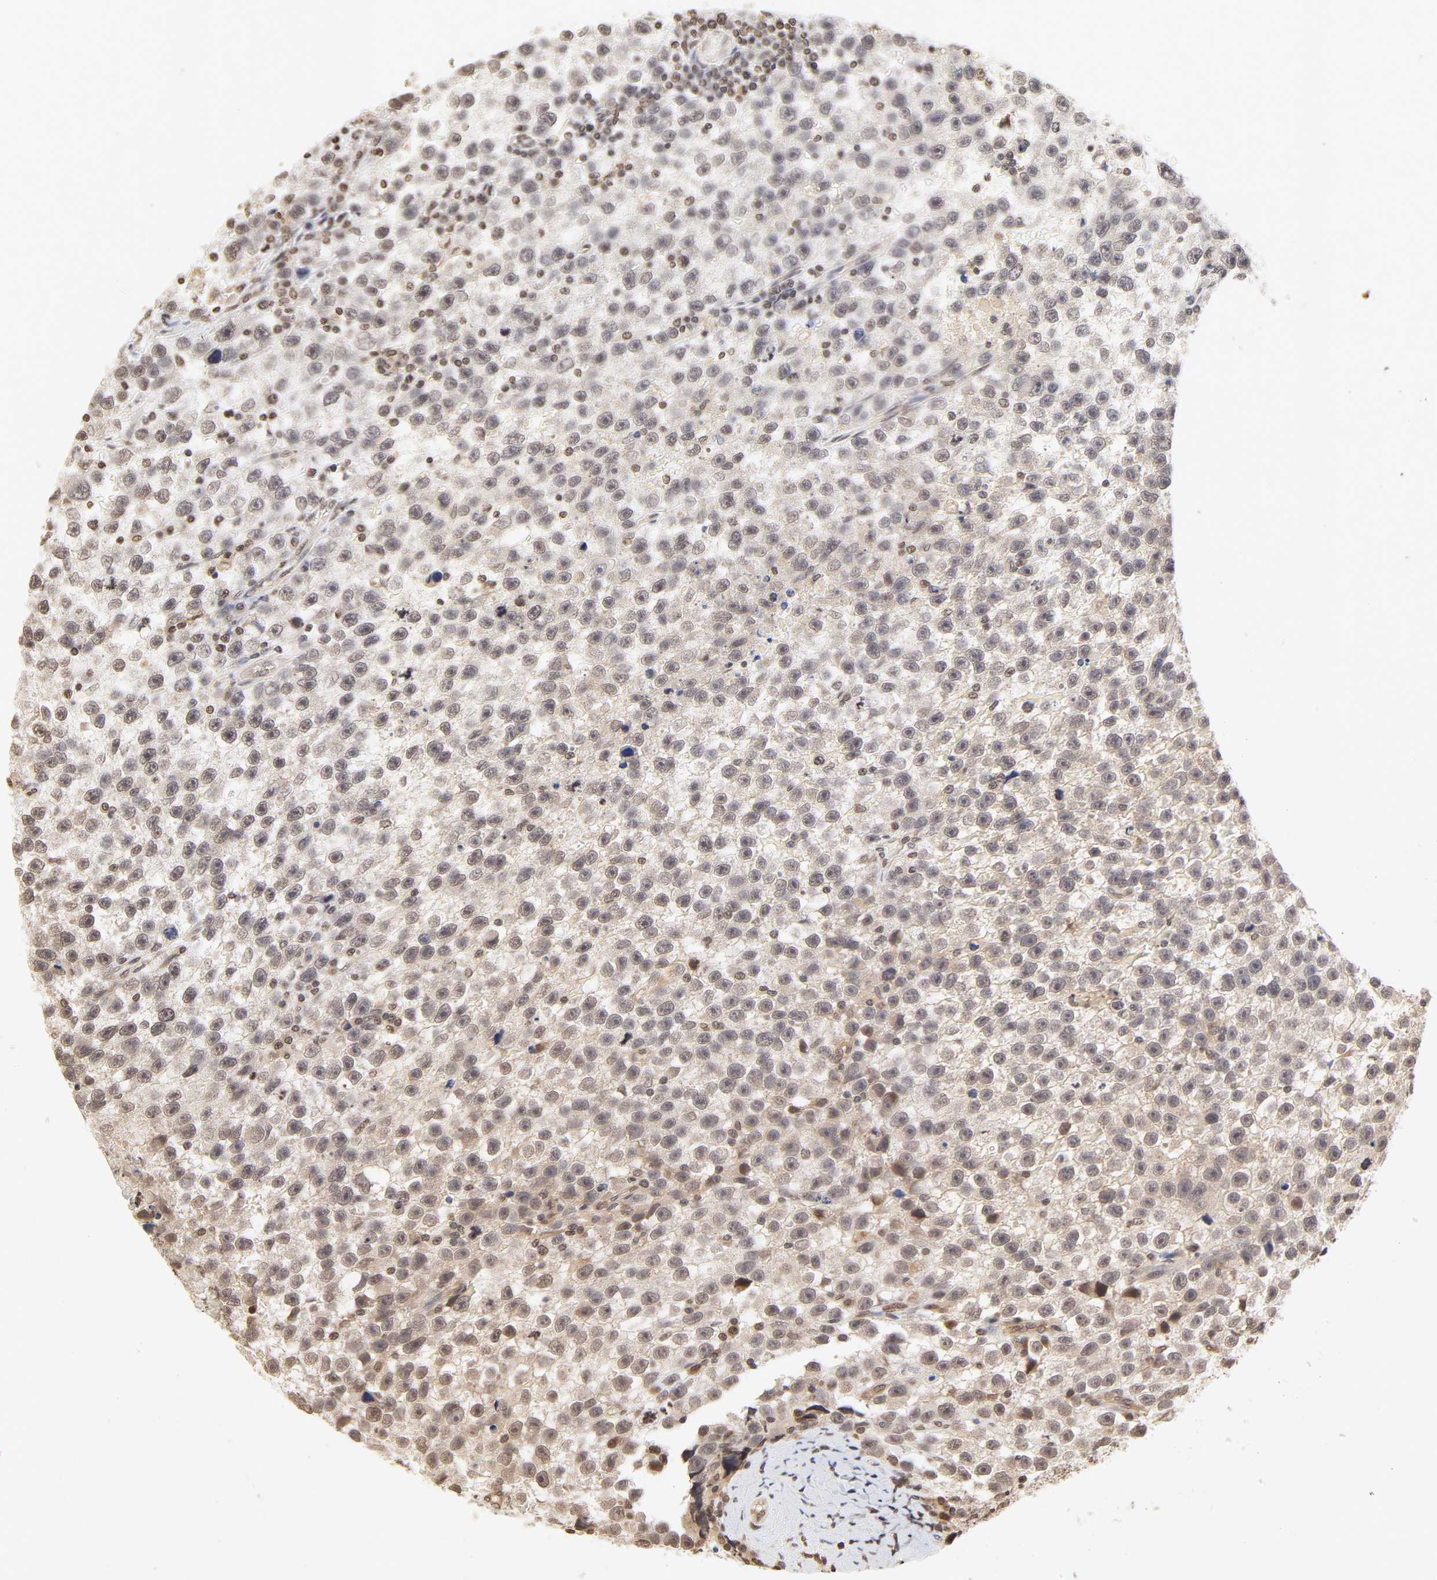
{"staining": {"intensity": "weak", "quantity": "25%-75%", "location": "cytoplasmic/membranous,nuclear"}, "tissue": "testis cancer", "cell_type": "Tumor cells", "image_type": "cancer", "snomed": [{"axis": "morphology", "description": "Seminoma, NOS"}, {"axis": "topography", "description": "Testis"}], "caption": "Testis seminoma stained with a protein marker displays weak staining in tumor cells.", "gene": "TBL1X", "patient": {"sex": "male", "age": 33}}